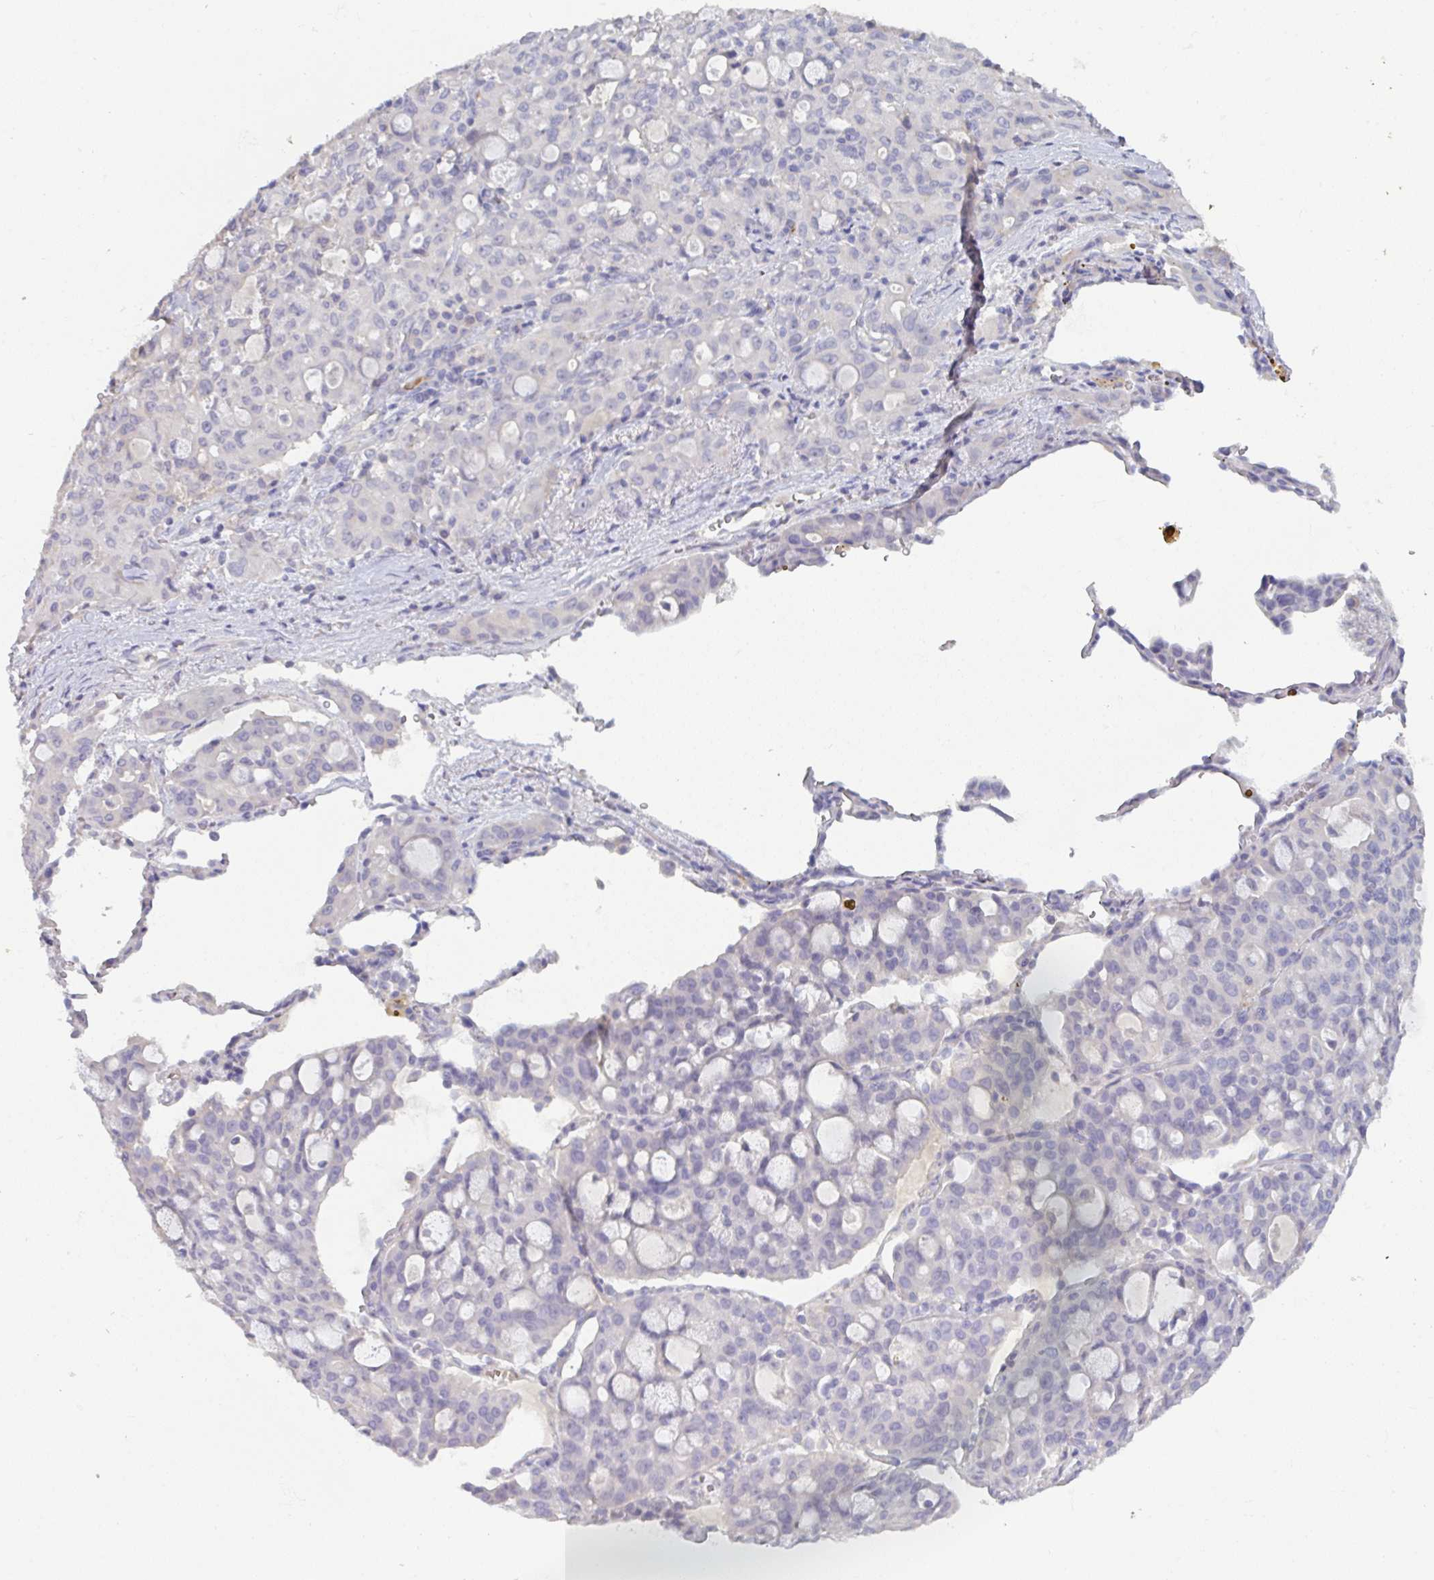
{"staining": {"intensity": "negative", "quantity": "none", "location": "none"}, "tissue": "lung cancer", "cell_type": "Tumor cells", "image_type": "cancer", "snomed": [{"axis": "morphology", "description": "Adenocarcinoma, NOS"}, {"axis": "topography", "description": "Lung"}], "caption": "A high-resolution histopathology image shows immunohistochemistry (IHC) staining of lung adenocarcinoma, which displays no significant staining in tumor cells.", "gene": "HGFAC", "patient": {"sex": "female", "age": 44}}